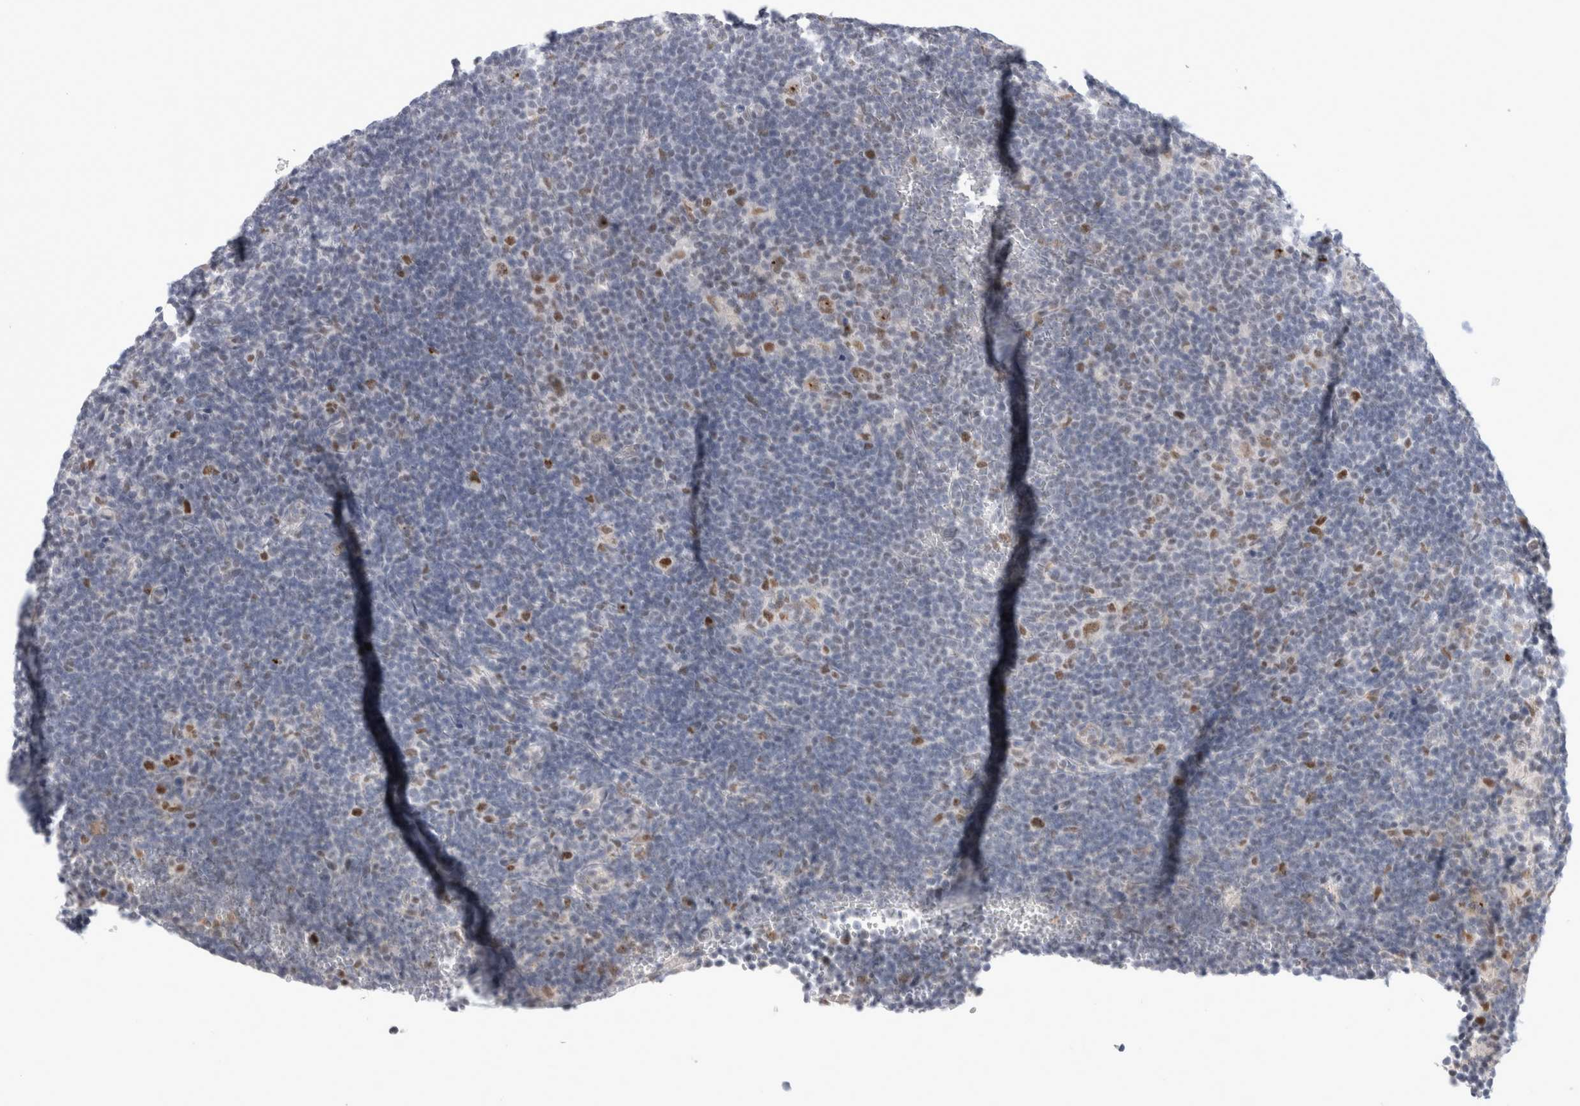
{"staining": {"intensity": "weak", "quantity": ">75%", "location": "nuclear"}, "tissue": "lymphoma", "cell_type": "Tumor cells", "image_type": "cancer", "snomed": [{"axis": "morphology", "description": "Hodgkin's disease, NOS"}, {"axis": "topography", "description": "Lymph node"}], "caption": "The photomicrograph displays staining of lymphoma, revealing weak nuclear protein positivity (brown color) within tumor cells. Immunohistochemistry (ihc) stains the protein in brown and the nuclei are stained blue.", "gene": "KNL1", "patient": {"sex": "female", "age": 57}}